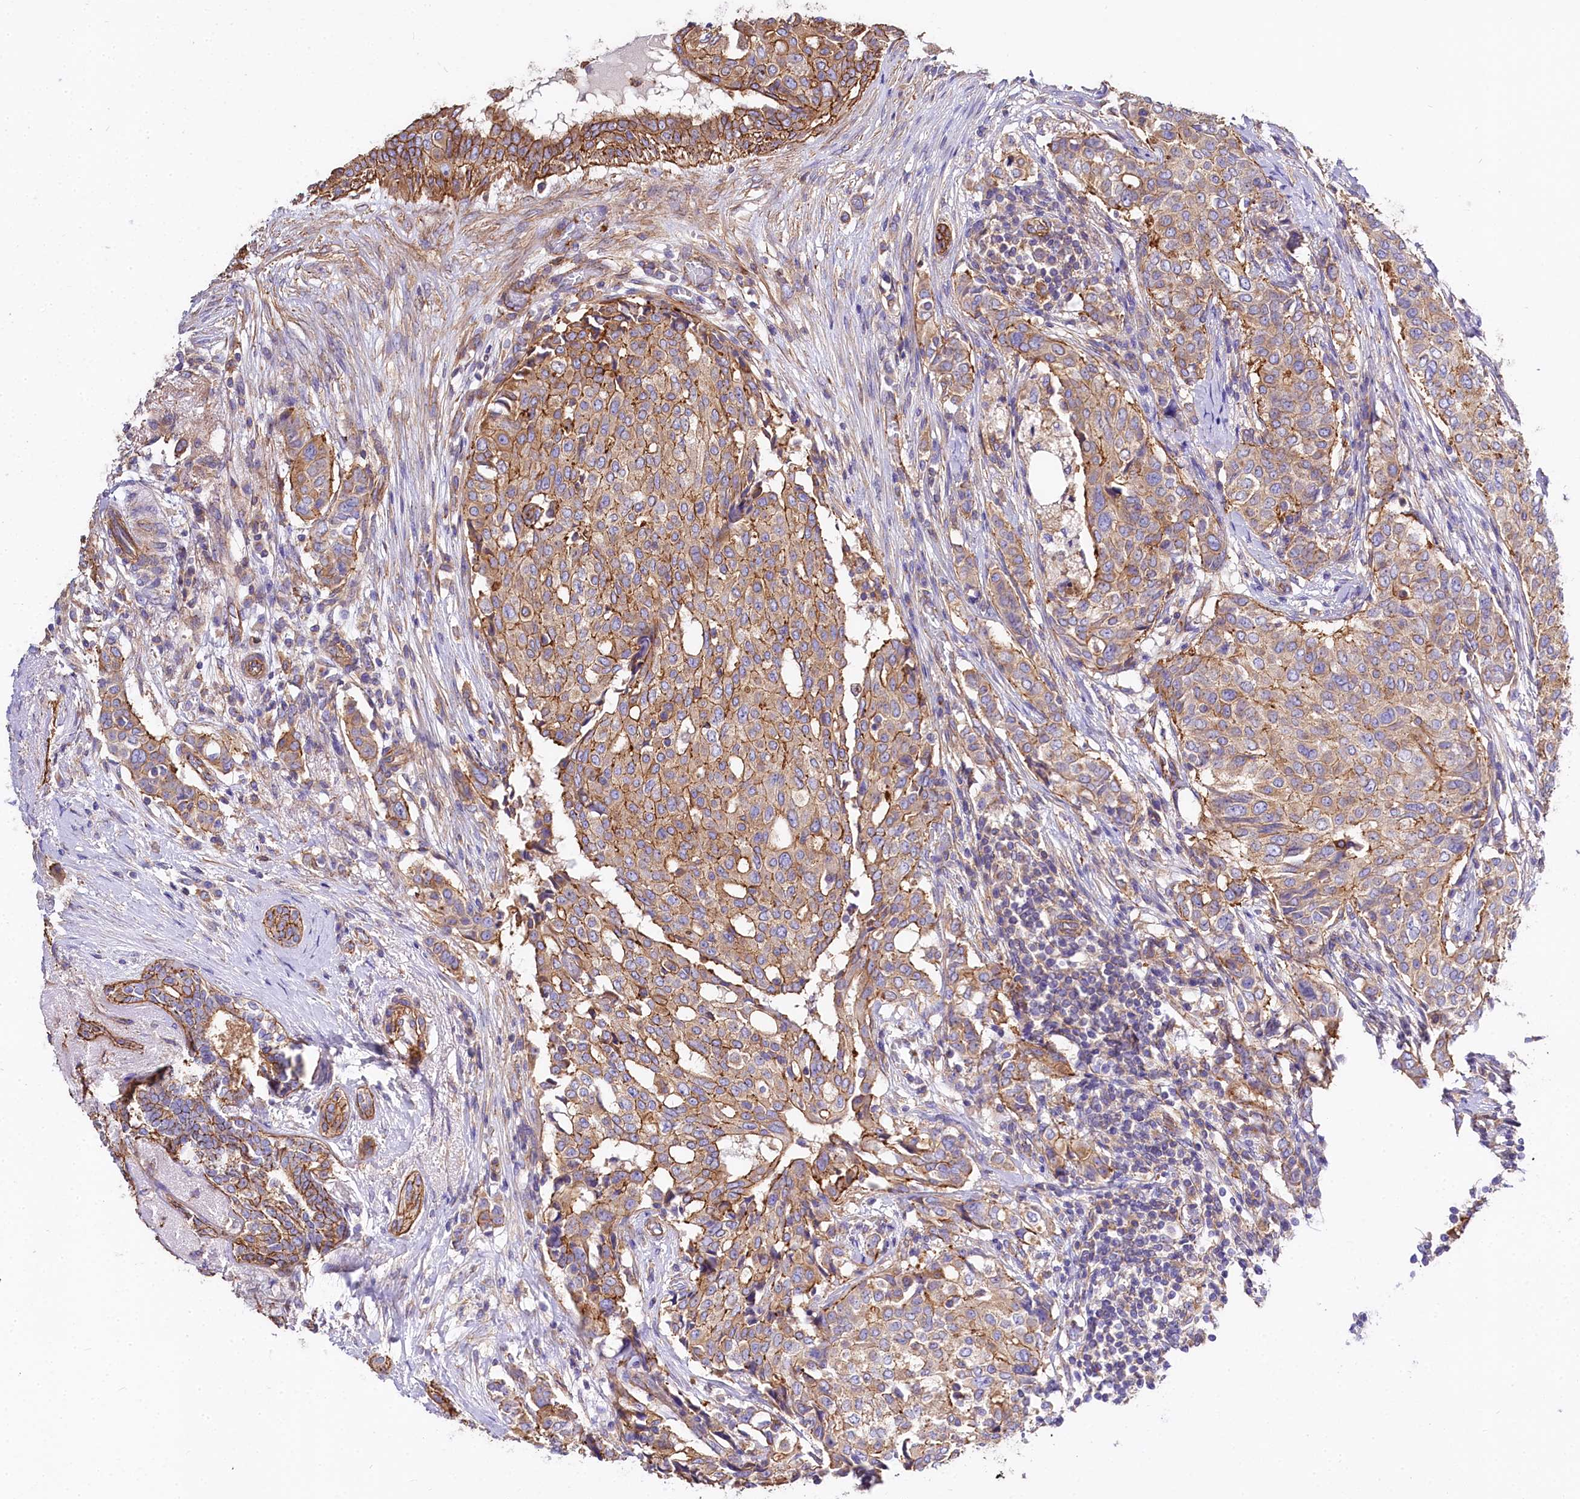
{"staining": {"intensity": "moderate", "quantity": "25%-75%", "location": "cytoplasmic/membranous"}, "tissue": "breast cancer", "cell_type": "Tumor cells", "image_type": "cancer", "snomed": [{"axis": "morphology", "description": "Lobular carcinoma"}, {"axis": "topography", "description": "Breast"}], "caption": "Protein analysis of lobular carcinoma (breast) tissue exhibits moderate cytoplasmic/membranous positivity in approximately 25%-75% of tumor cells.", "gene": "FCHSD2", "patient": {"sex": "female", "age": 51}}